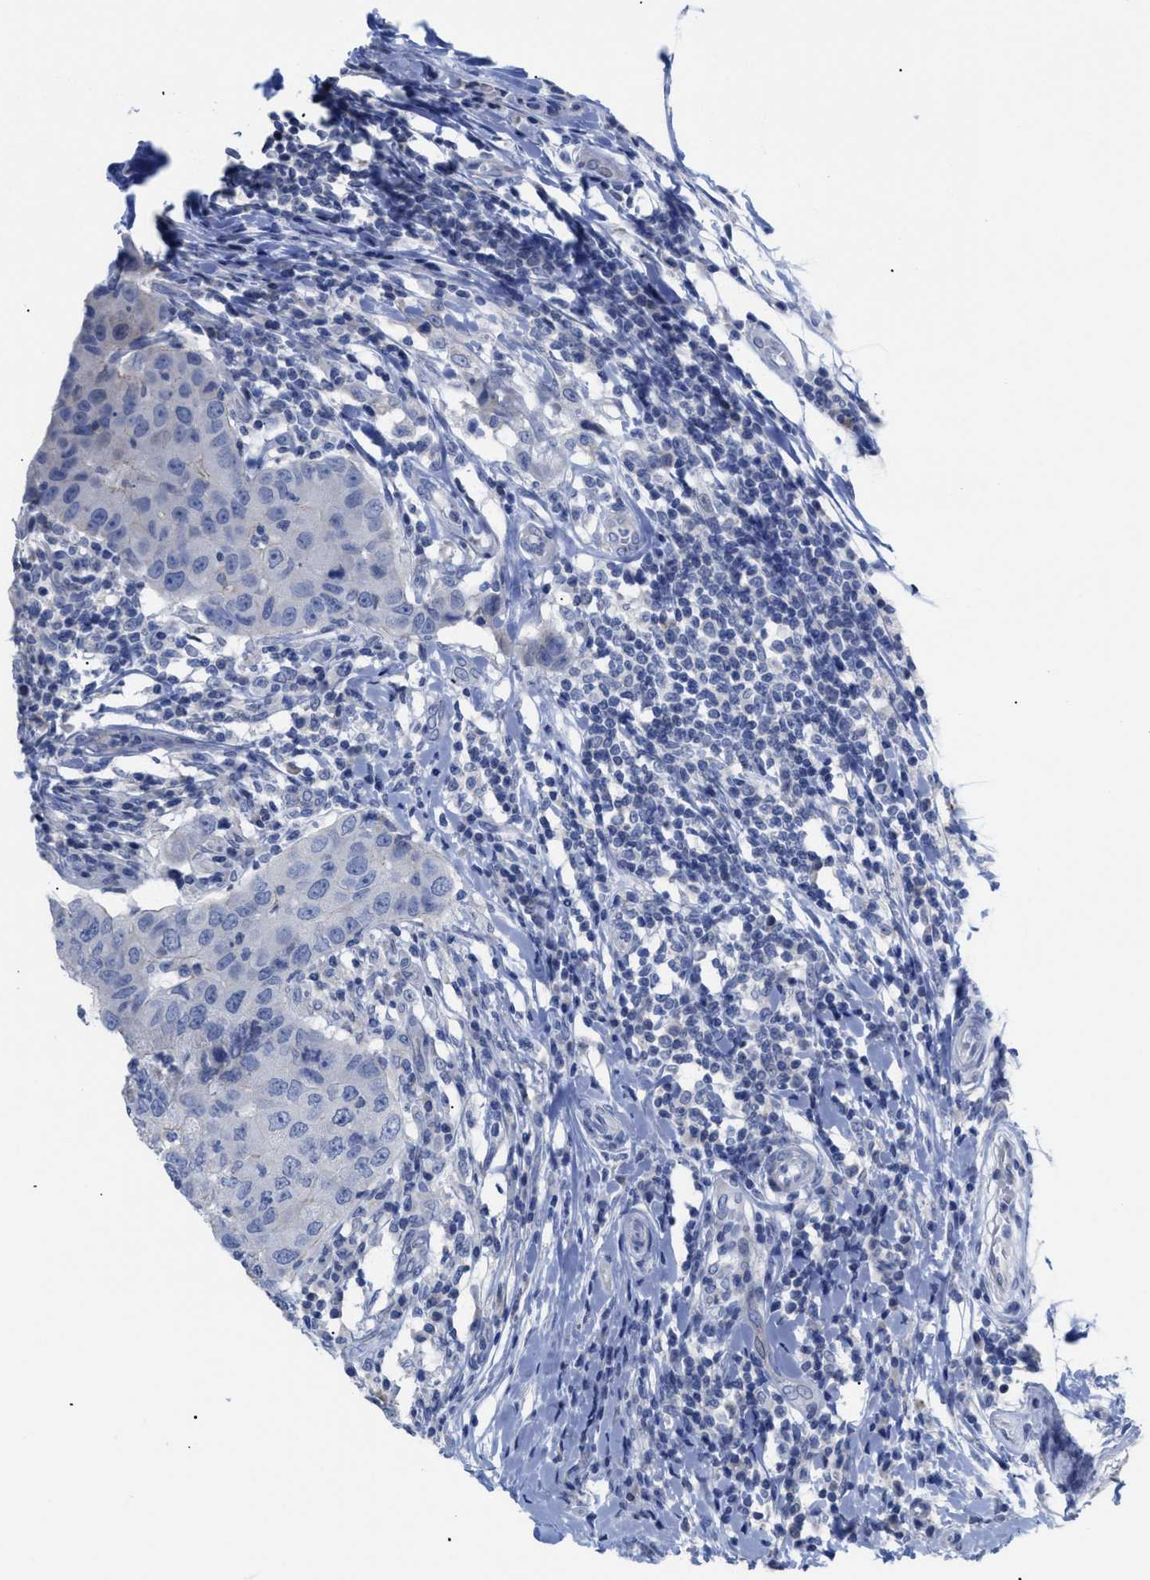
{"staining": {"intensity": "negative", "quantity": "none", "location": "none"}, "tissue": "breast cancer", "cell_type": "Tumor cells", "image_type": "cancer", "snomed": [{"axis": "morphology", "description": "Duct carcinoma"}, {"axis": "topography", "description": "Breast"}], "caption": "Immunohistochemistry (IHC) micrograph of breast invasive ductal carcinoma stained for a protein (brown), which displays no expression in tumor cells.", "gene": "CAV3", "patient": {"sex": "female", "age": 27}}